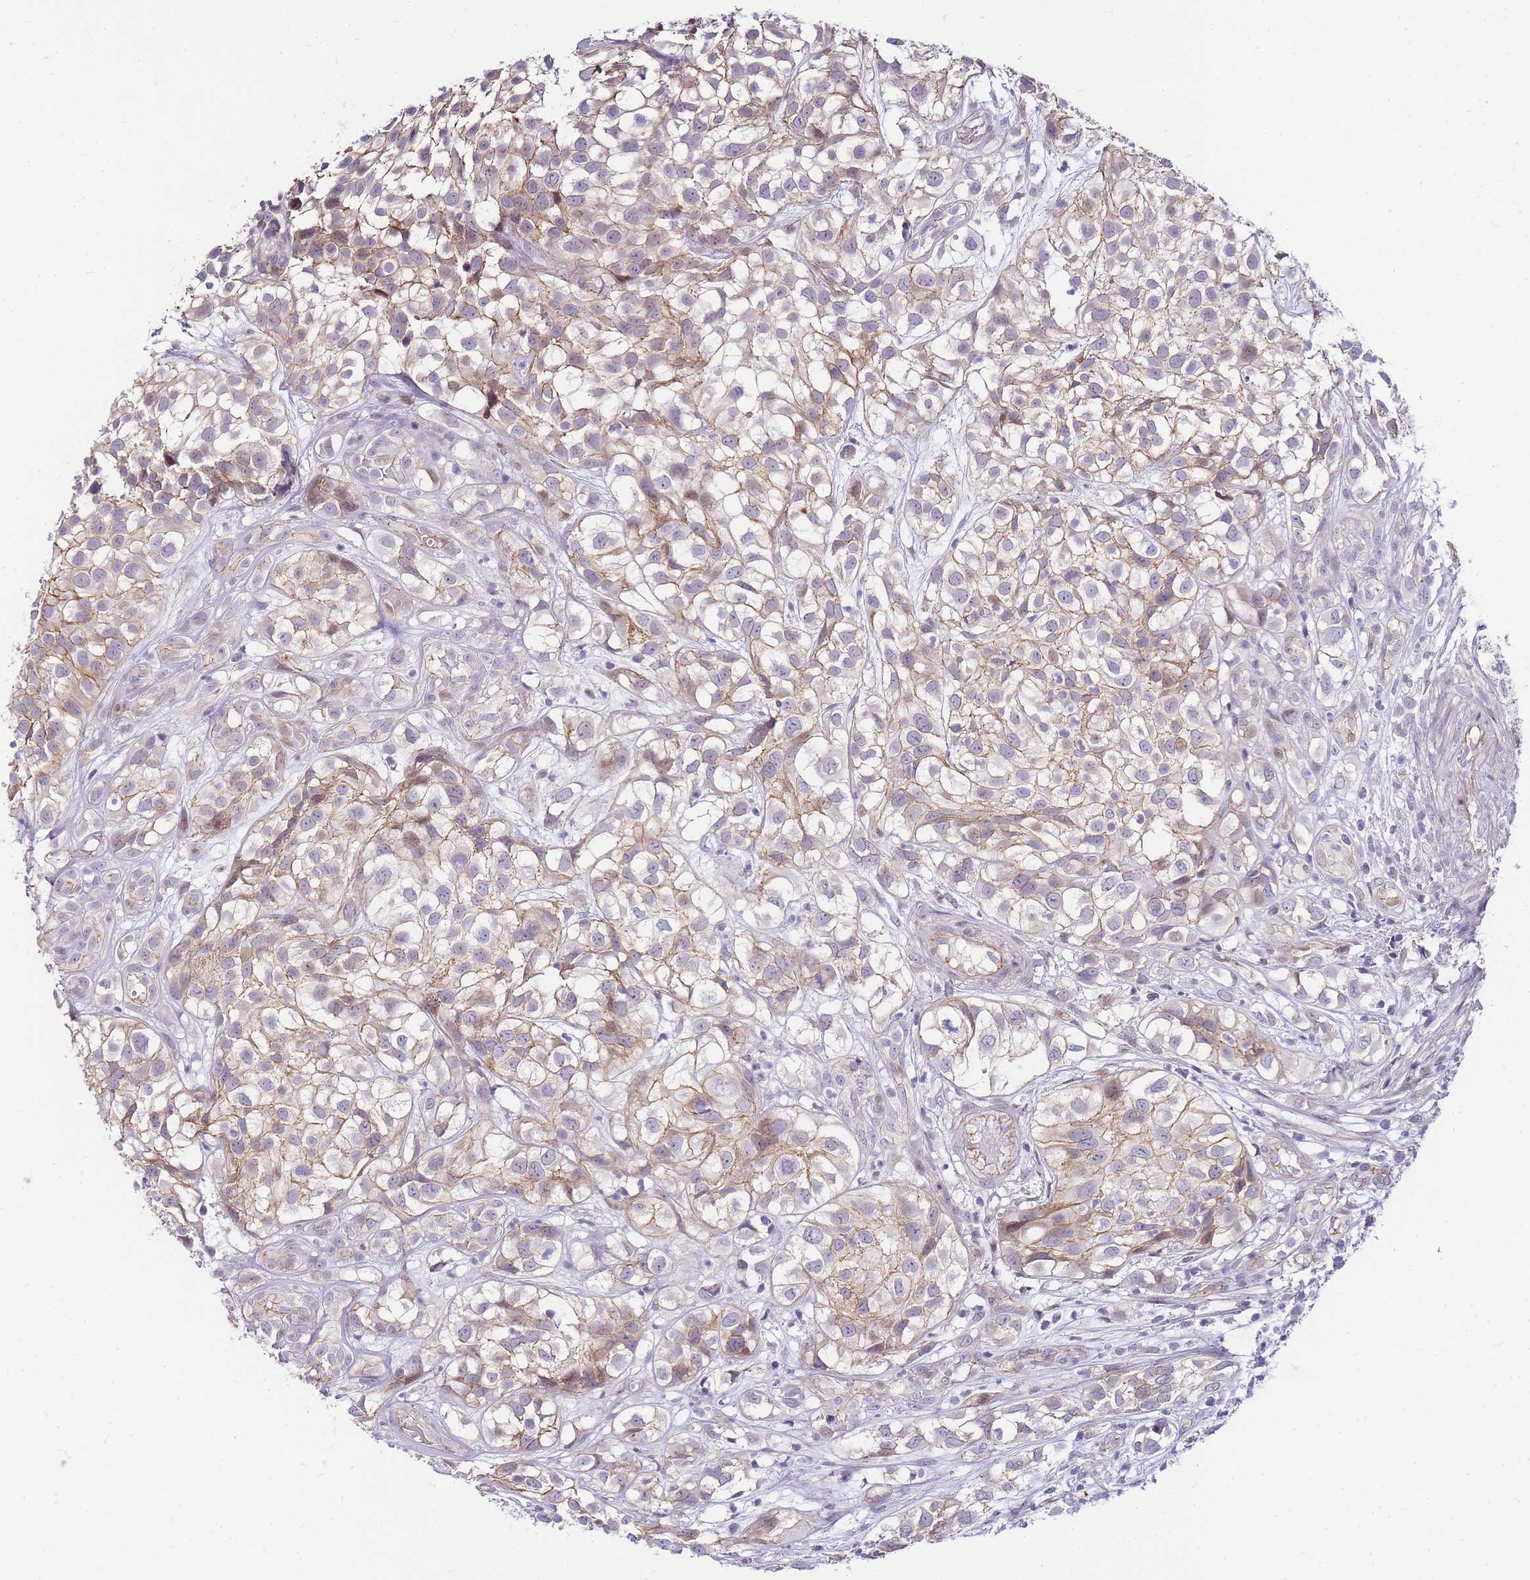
{"staining": {"intensity": "weak", "quantity": "25%-75%", "location": "cytoplasmic/membranous"}, "tissue": "urothelial cancer", "cell_type": "Tumor cells", "image_type": "cancer", "snomed": [{"axis": "morphology", "description": "Urothelial carcinoma, High grade"}, {"axis": "topography", "description": "Urinary bladder"}], "caption": "A high-resolution micrograph shows IHC staining of urothelial carcinoma (high-grade), which displays weak cytoplasmic/membranous positivity in about 25%-75% of tumor cells. The staining was performed using DAB to visualize the protein expression in brown, while the nuclei were stained in blue with hematoxylin (Magnification: 20x).", "gene": "CLBA1", "patient": {"sex": "male", "age": 56}}